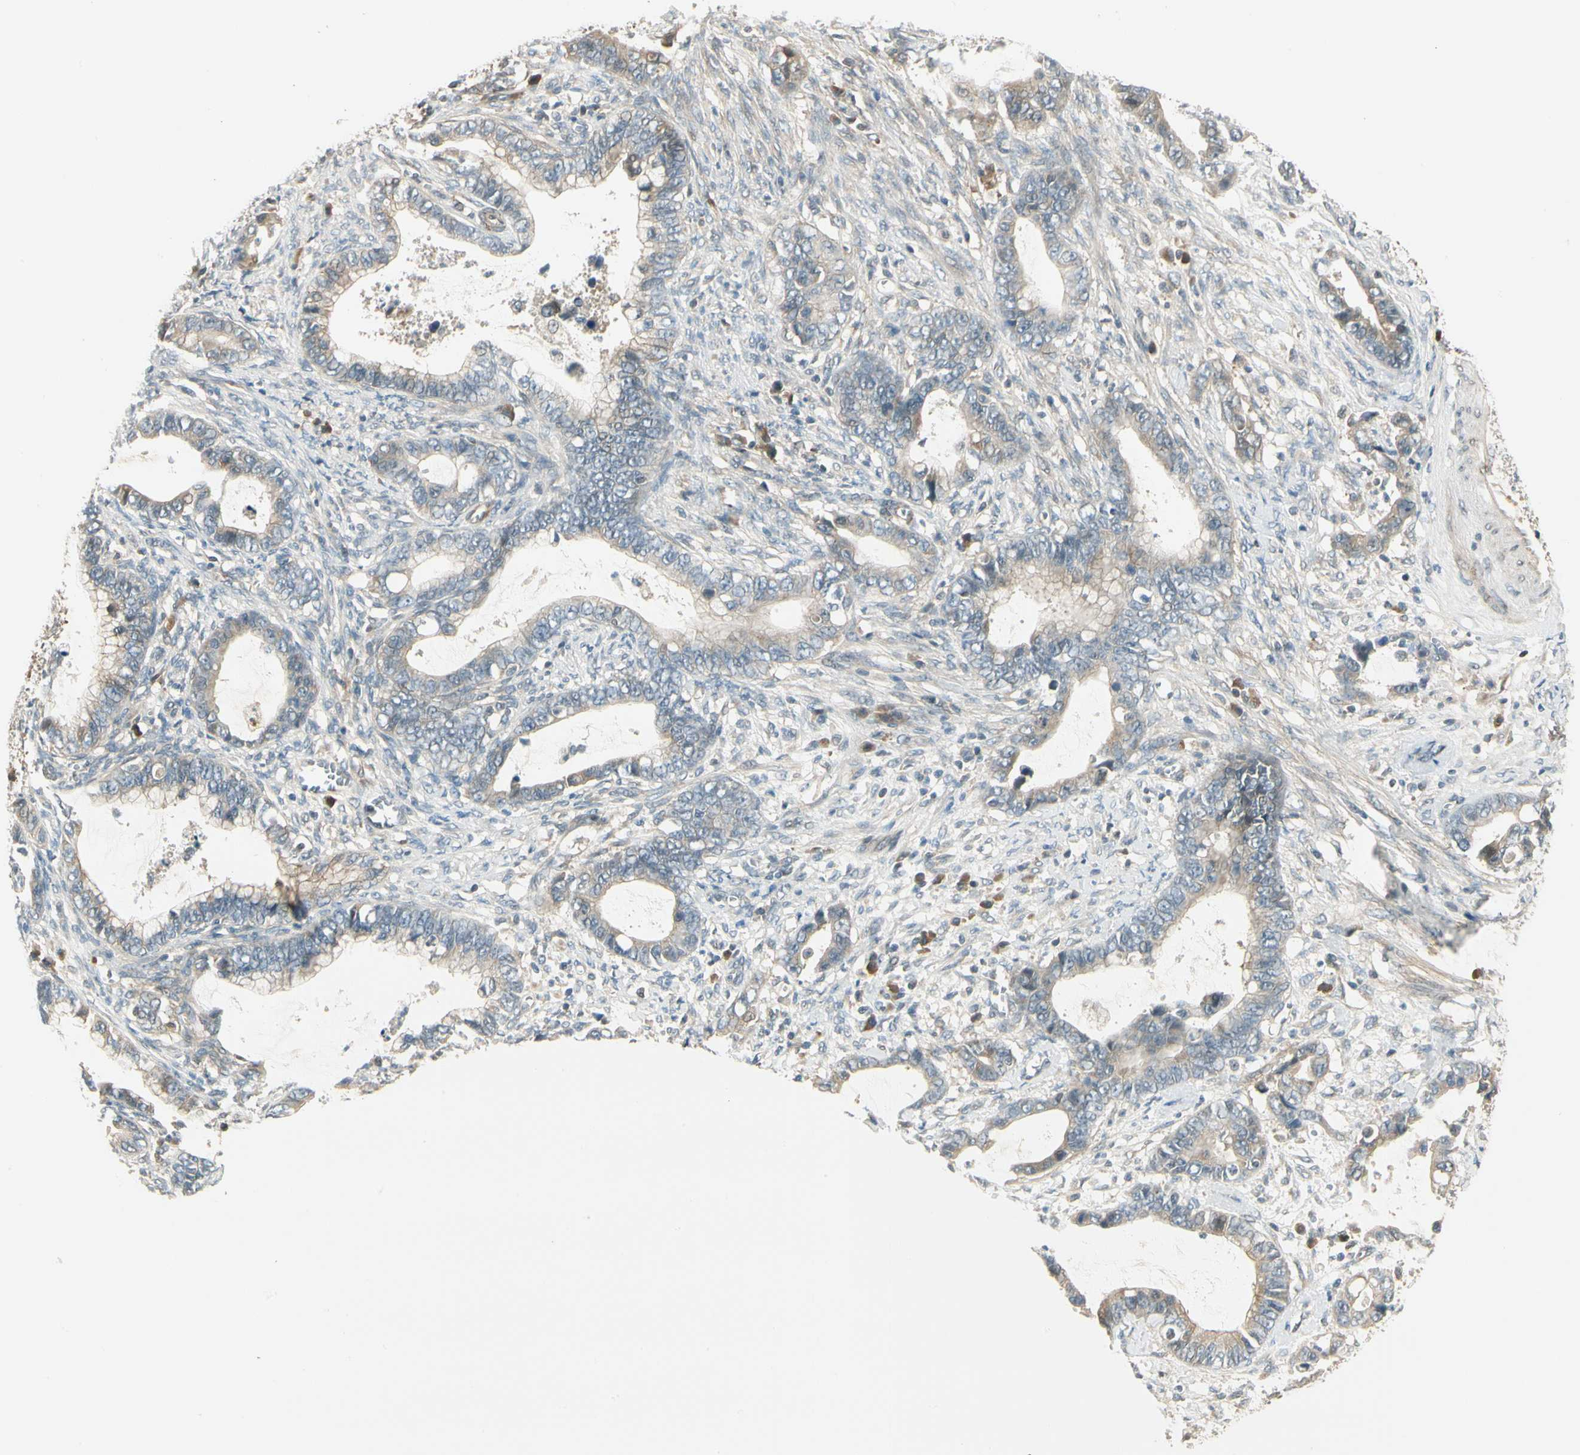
{"staining": {"intensity": "weak", "quantity": "<25%", "location": "cytoplasmic/membranous"}, "tissue": "cervical cancer", "cell_type": "Tumor cells", "image_type": "cancer", "snomed": [{"axis": "morphology", "description": "Adenocarcinoma, NOS"}, {"axis": "topography", "description": "Cervix"}], "caption": "Micrograph shows no protein staining in tumor cells of cervical cancer (adenocarcinoma) tissue.", "gene": "EPHB3", "patient": {"sex": "female", "age": 44}}